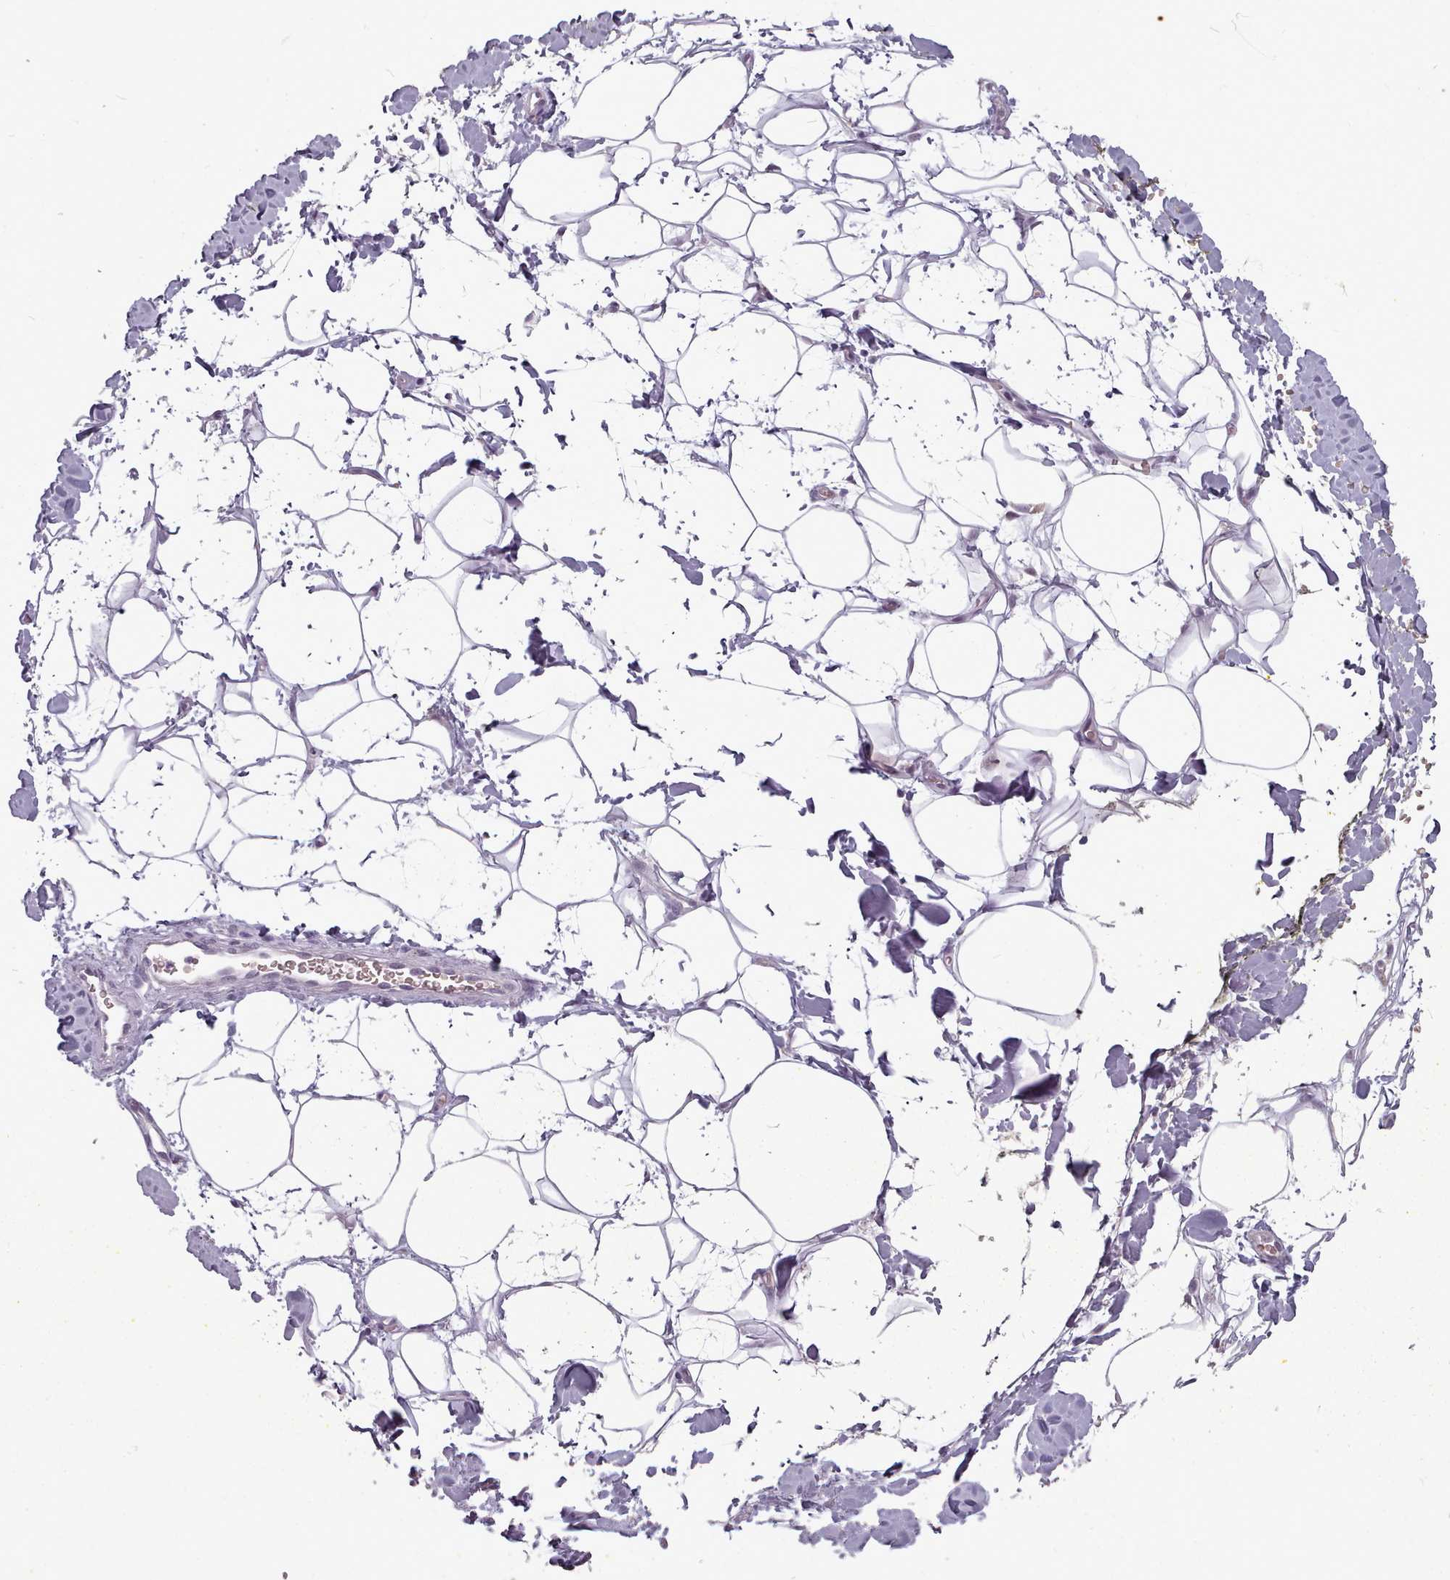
{"staining": {"intensity": "negative", "quantity": "none", "location": "none"}, "tissue": "adipose tissue", "cell_type": "Adipocytes", "image_type": "normal", "snomed": [{"axis": "morphology", "description": "Normal tissue, NOS"}, {"axis": "morphology", "description": "Adenocarcinoma, NOS"}, {"axis": "topography", "description": "Pancreas"}, {"axis": "topography", "description": "Peripheral nerve tissue"}], "caption": "This is an immunohistochemistry image of benign adipose tissue. There is no staining in adipocytes.", "gene": "PBX4", "patient": {"sex": "male", "age": 59}}